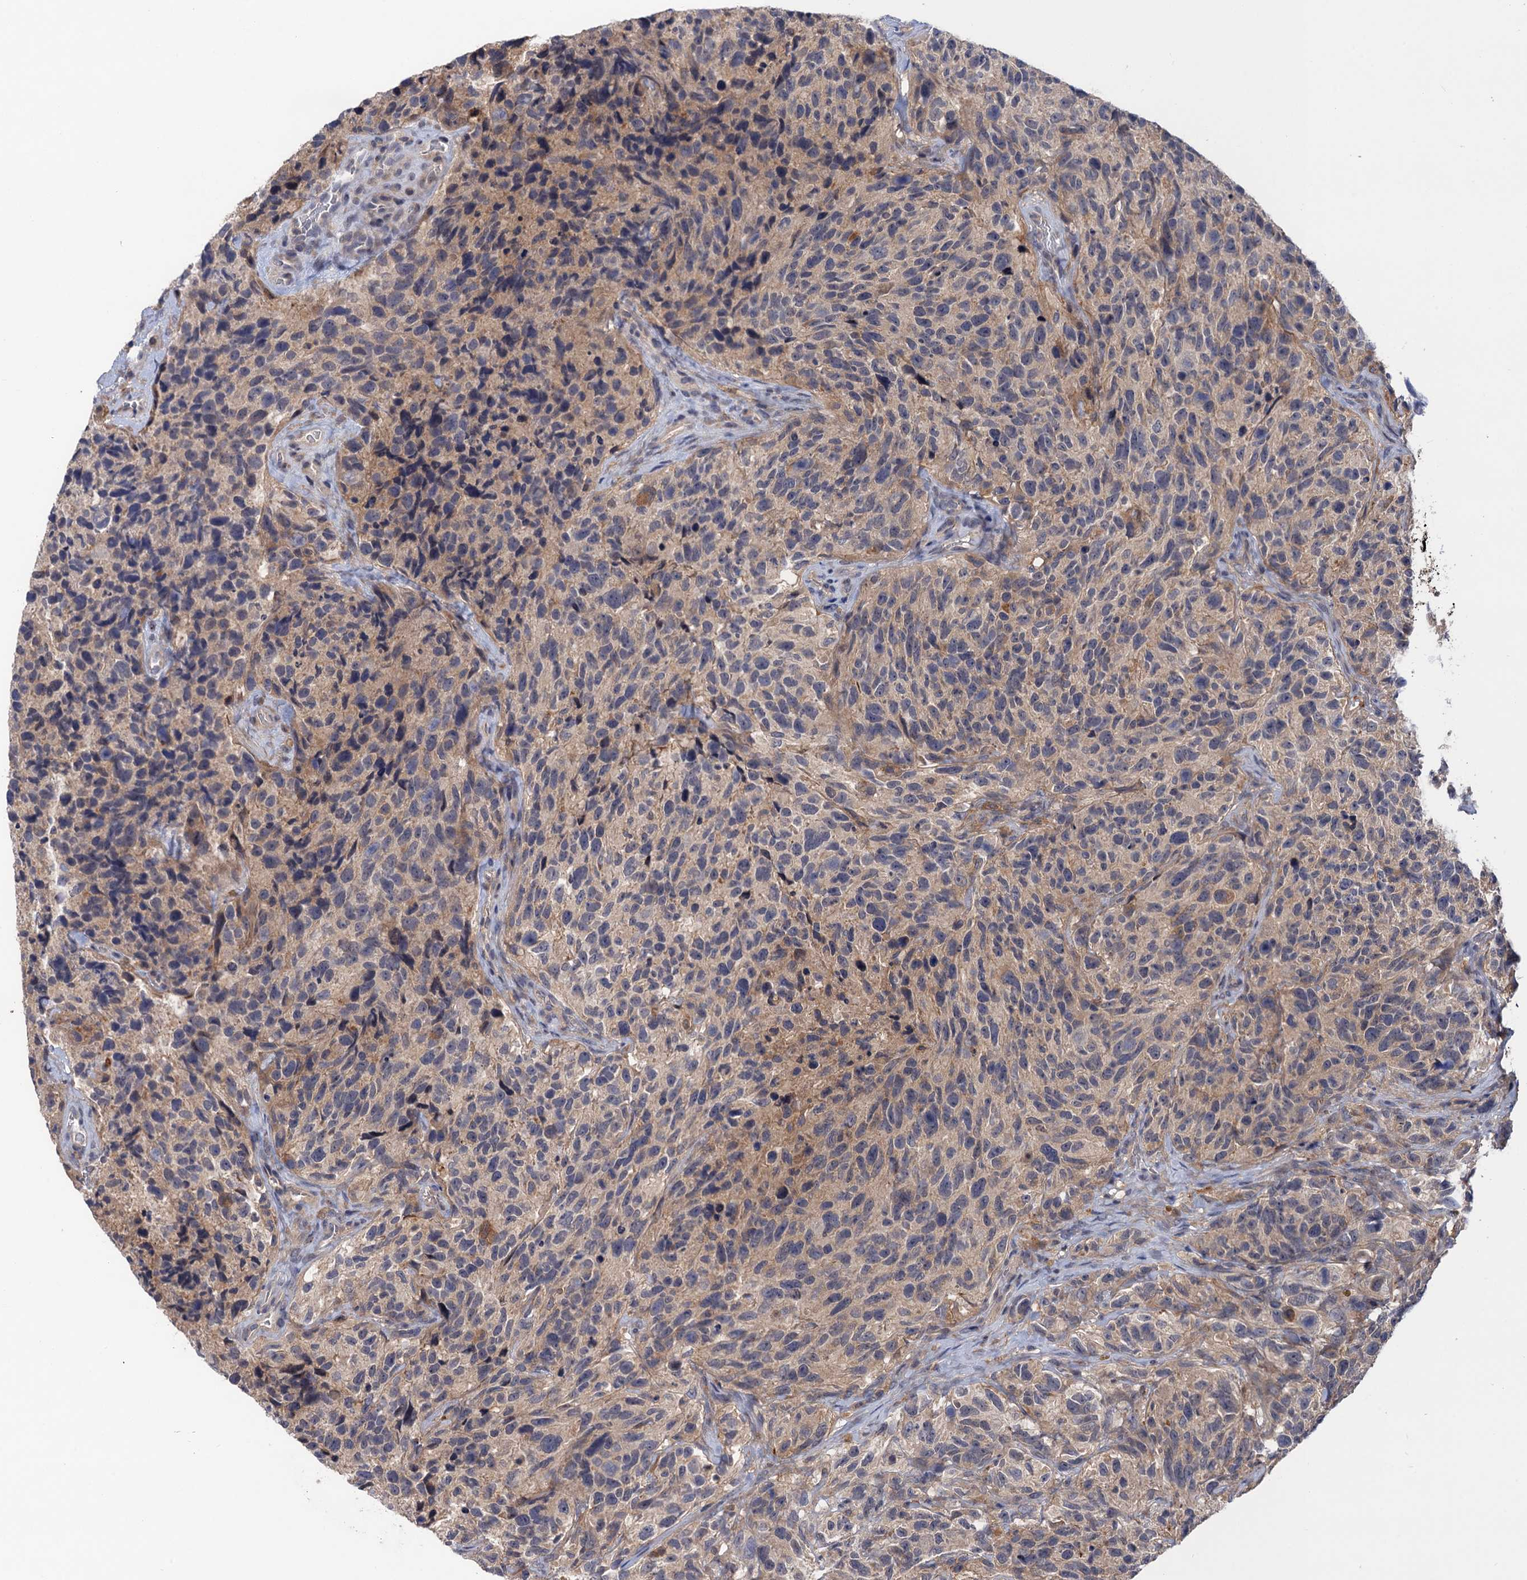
{"staining": {"intensity": "negative", "quantity": "none", "location": "none"}, "tissue": "glioma", "cell_type": "Tumor cells", "image_type": "cancer", "snomed": [{"axis": "morphology", "description": "Glioma, malignant, High grade"}, {"axis": "topography", "description": "Brain"}], "caption": "DAB immunohistochemical staining of glioma demonstrates no significant expression in tumor cells.", "gene": "NEK8", "patient": {"sex": "male", "age": 69}}